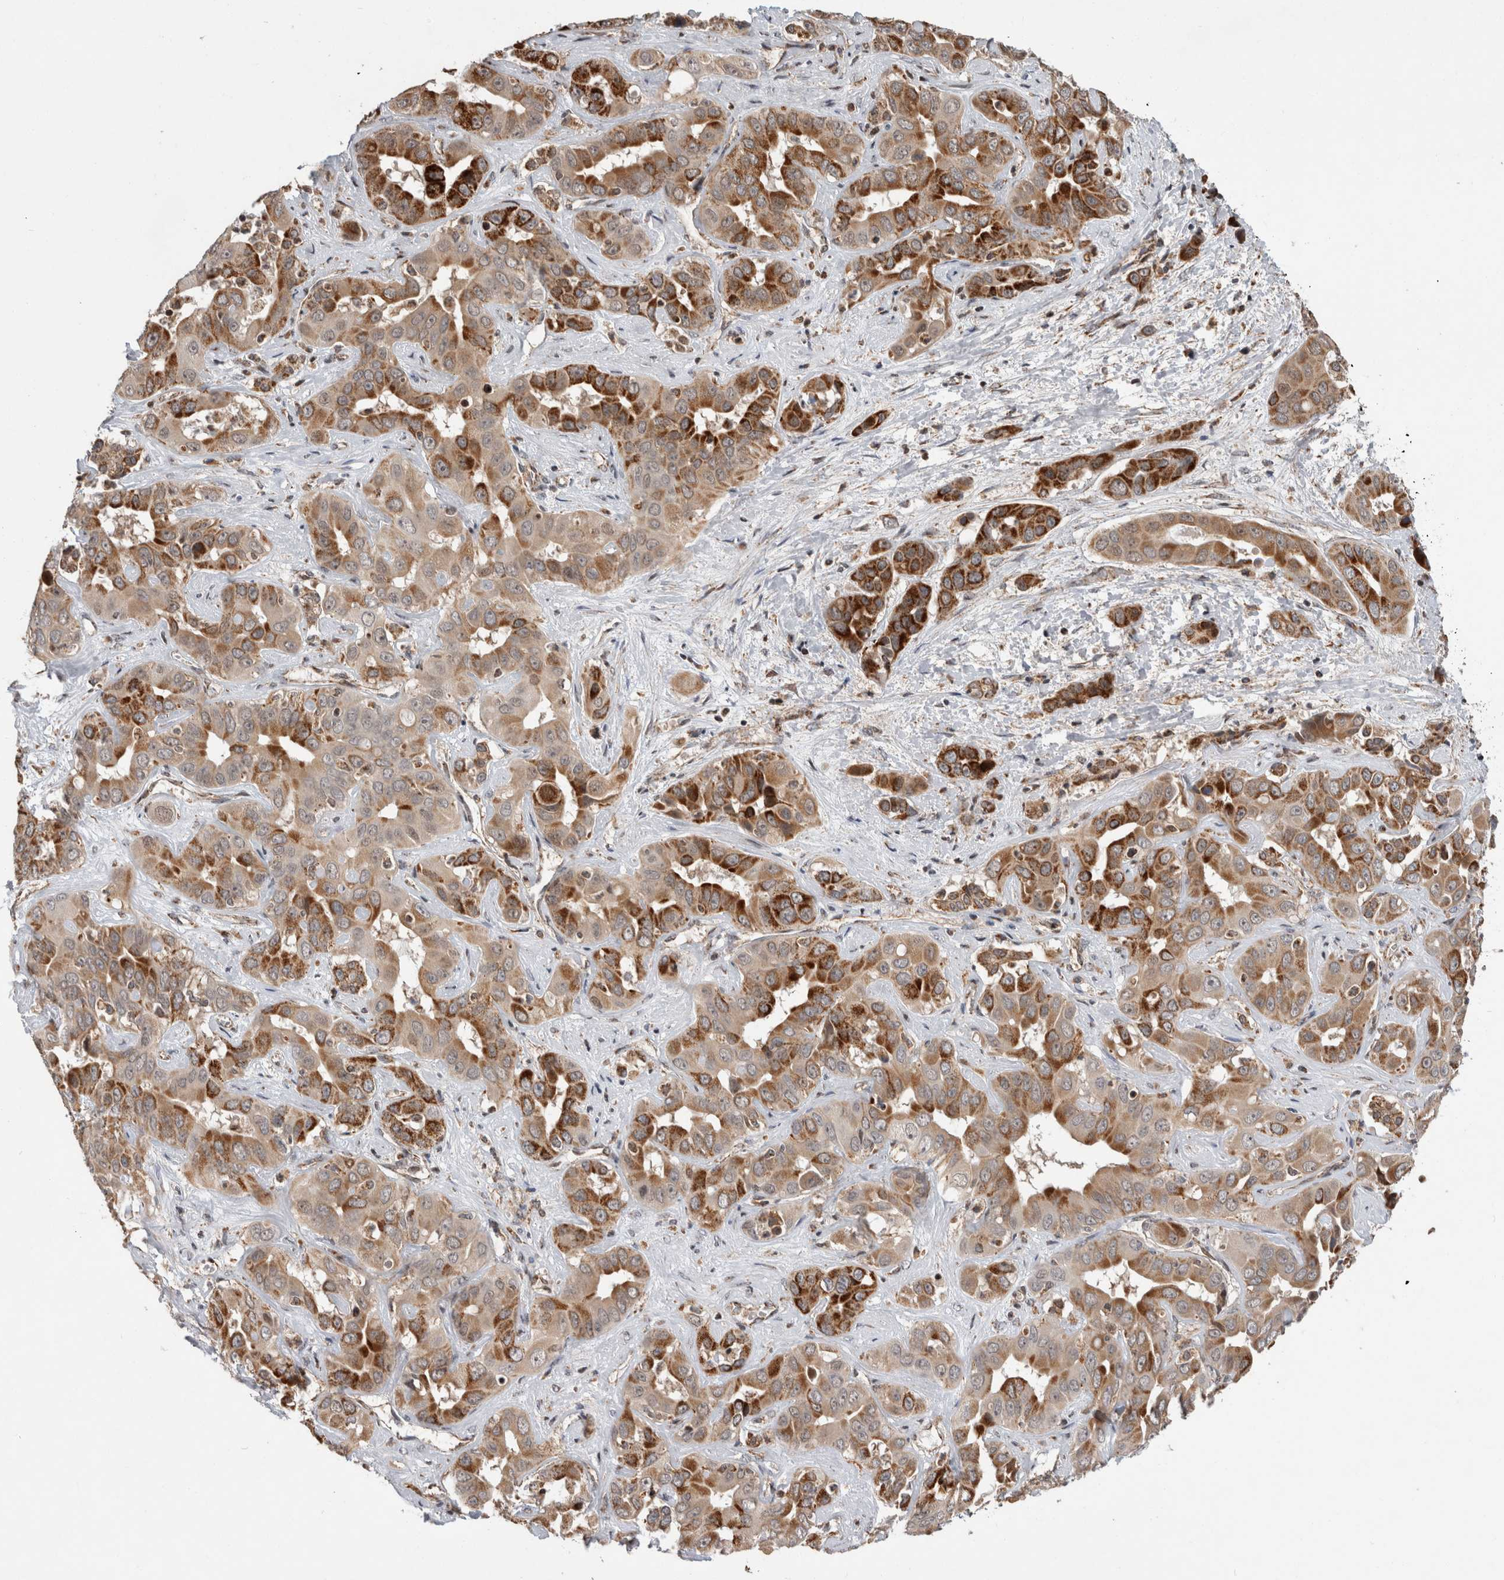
{"staining": {"intensity": "strong", "quantity": ">75%", "location": "cytoplasmic/membranous"}, "tissue": "liver cancer", "cell_type": "Tumor cells", "image_type": "cancer", "snomed": [{"axis": "morphology", "description": "Cholangiocarcinoma"}, {"axis": "topography", "description": "Liver"}], "caption": "High-magnification brightfield microscopy of cholangiocarcinoma (liver) stained with DAB (brown) and counterstained with hematoxylin (blue). tumor cells exhibit strong cytoplasmic/membranous expression is seen in approximately>75% of cells. Using DAB (3,3'-diaminobenzidine) (brown) and hematoxylin (blue) stains, captured at high magnification using brightfield microscopy.", "gene": "MRPL37", "patient": {"sex": "female", "age": 52}}